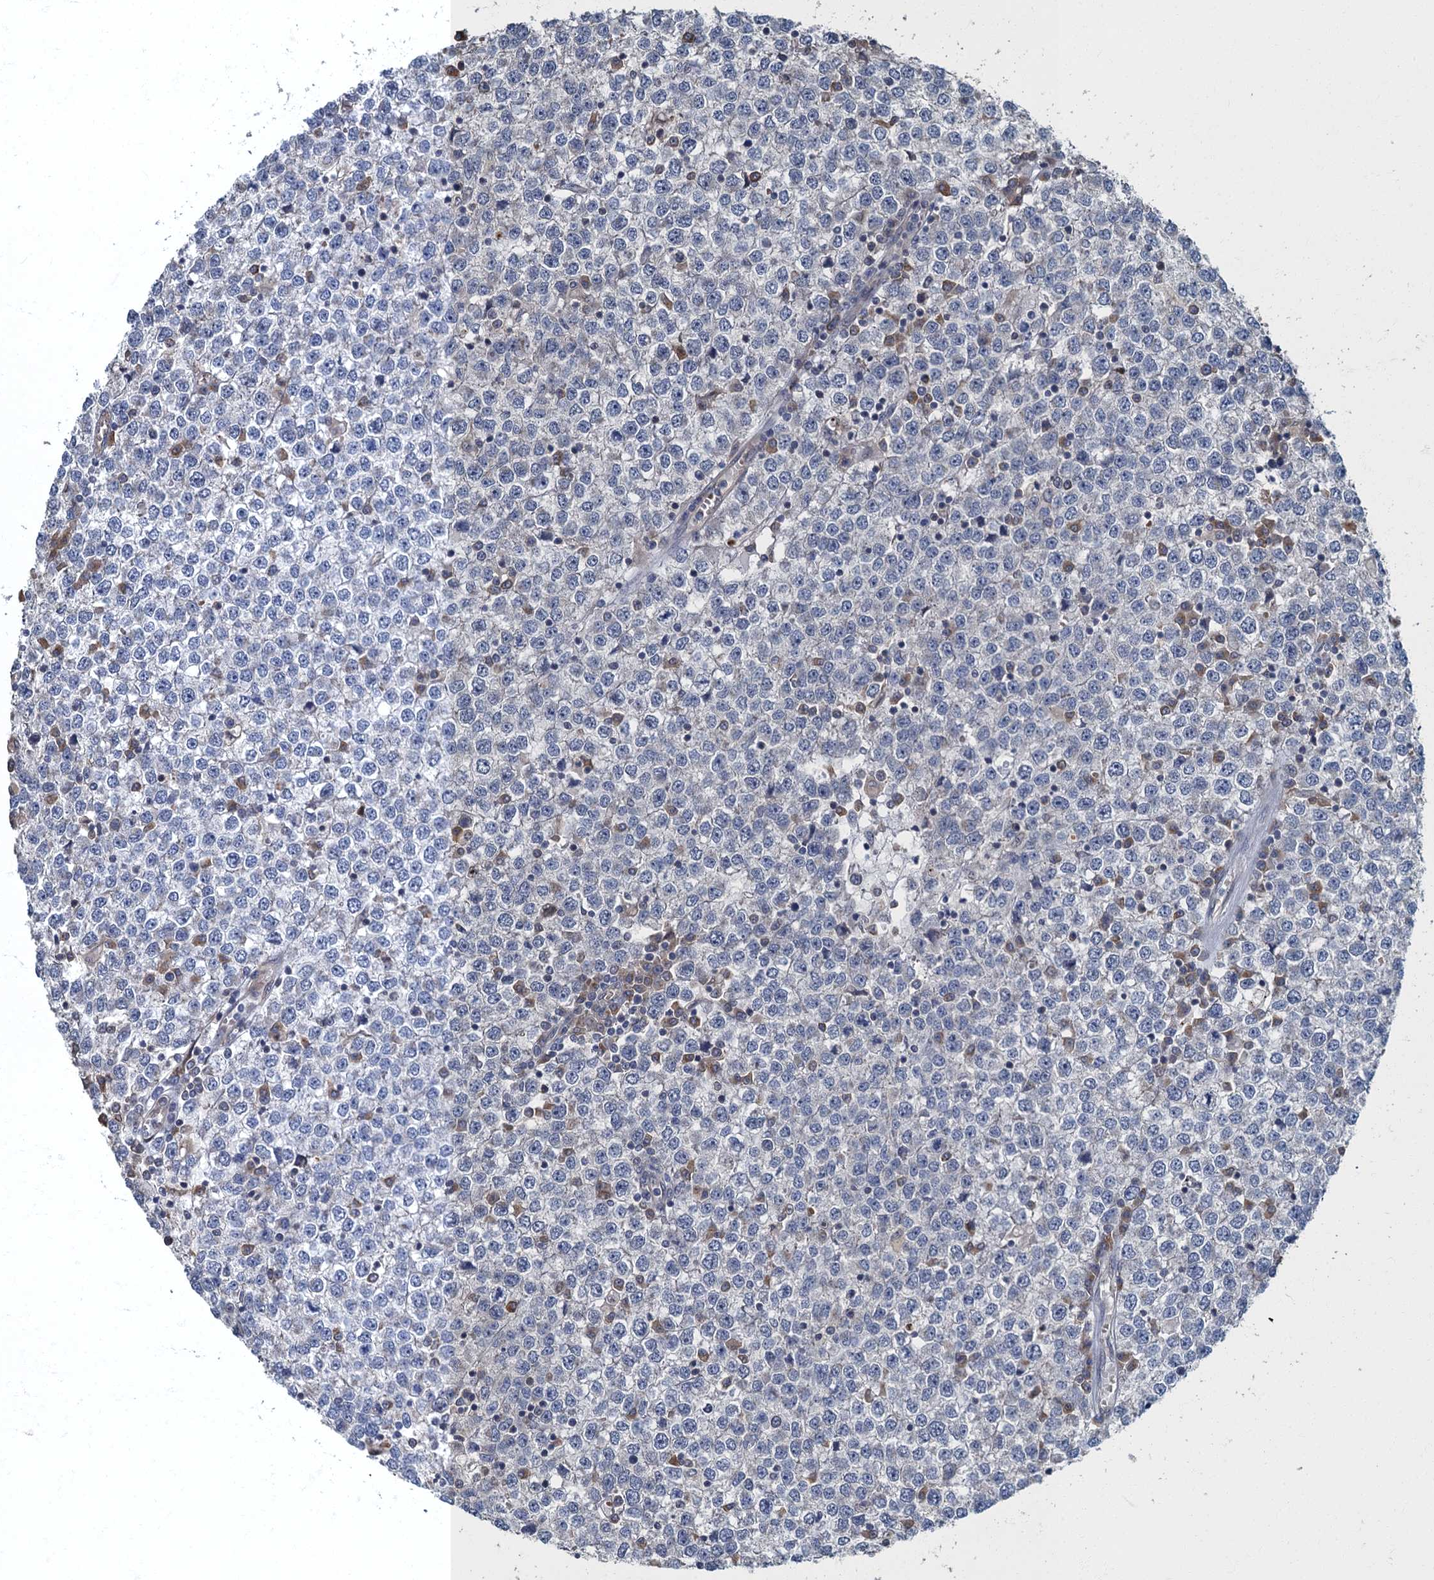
{"staining": {"intensity": "negative", "quantity": "none", "location": "none"}, "tissue": "testis cancer", "cell_type": "Tumor cells", "image_type": "cancer", "snomed": [{"axis": "morphology", "description": "Seminoma, NOS"}, {"axis": "topography", "description": "Testis"}], "caption": "Testis cancer (seminoma) was stained to show a protein in brown. There is no significant positivity in tumor cells.", "gene": "TBCK", "patient": {"sex": "male", "age": 65}}